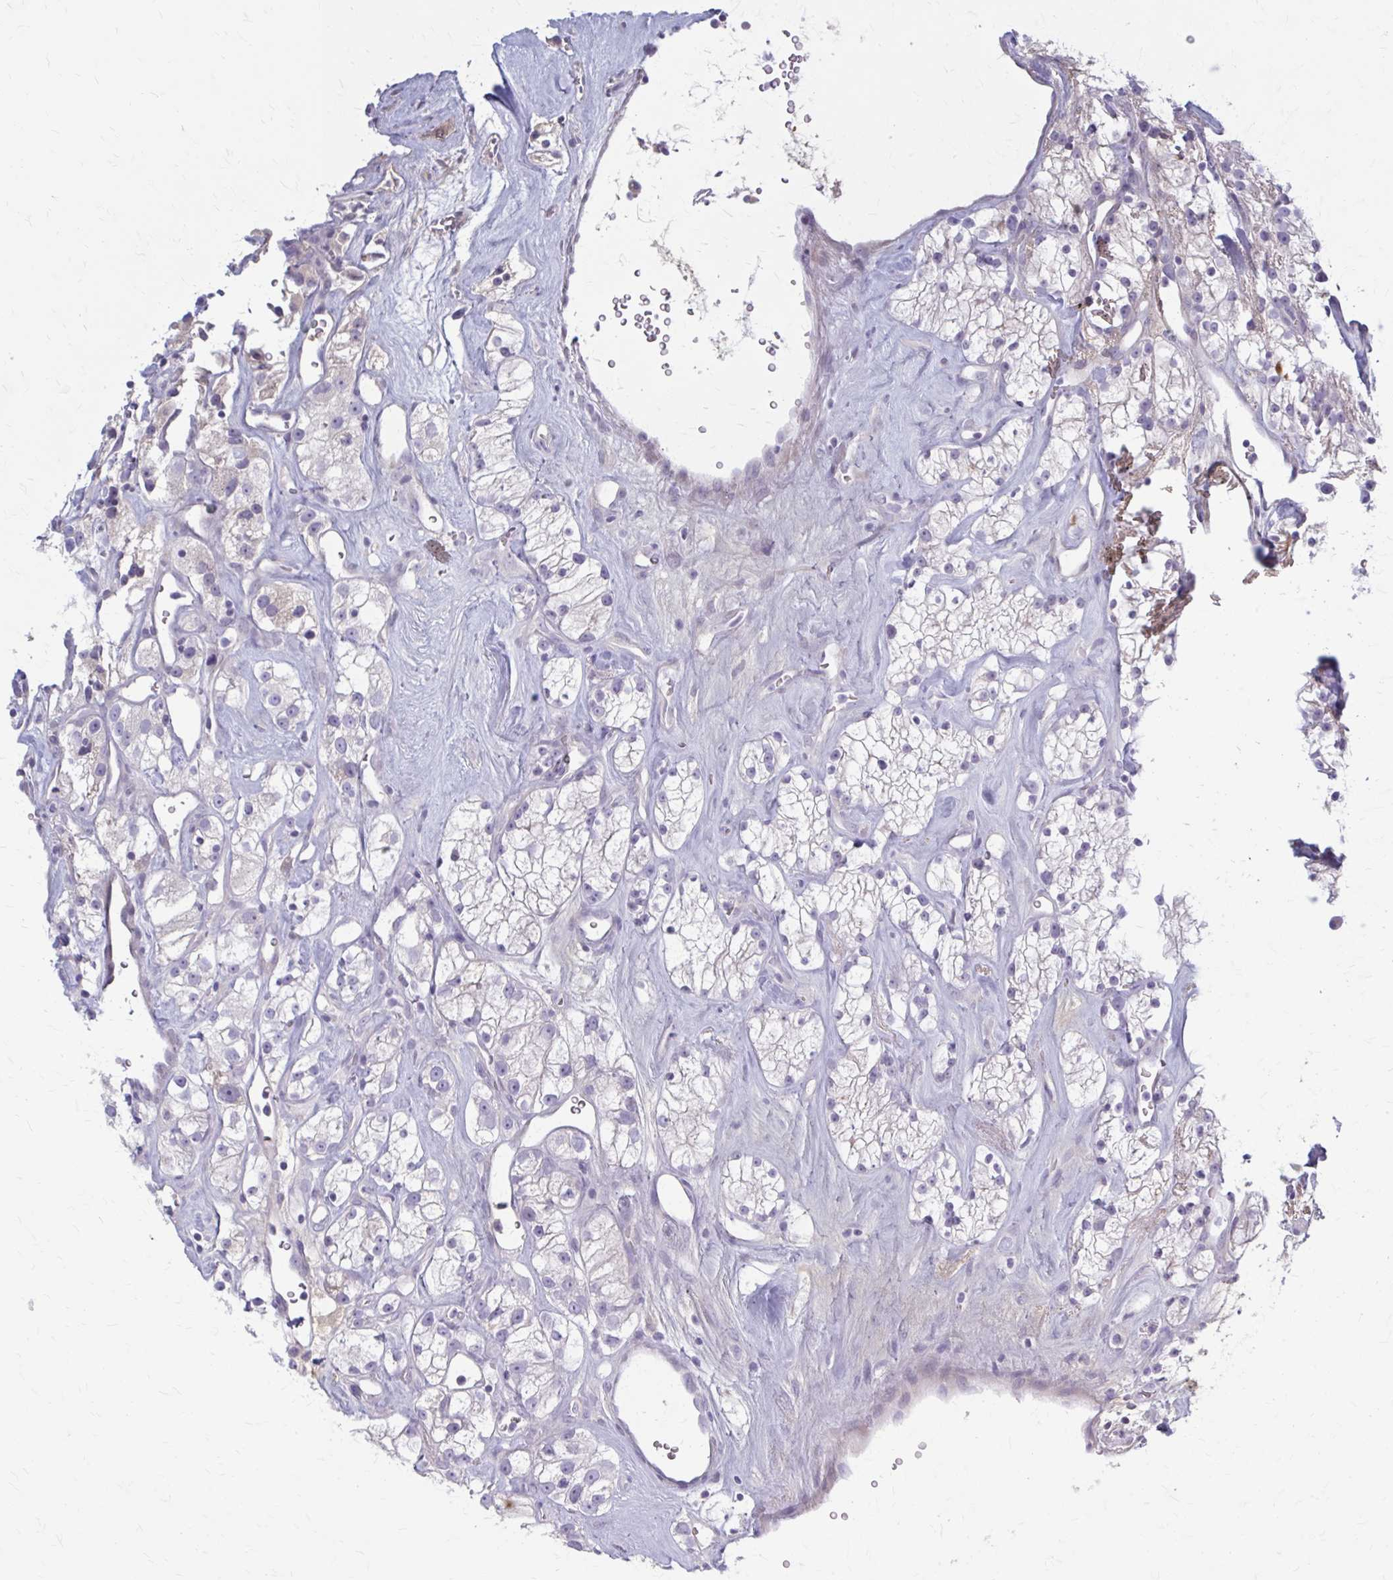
{"staining": {"intensity": "negative", "quantity": "none", "location": "none"}, "tissue": "renal cancer", "cell_type": "Tumor cells", "image_type": "cancer", "snomed": [{"axis": "morphology", "description": "Adenocarcinoma, NOS"}, {"axis": "topography", "description": "Kidney"}], "caption": "Immunohistochemistry (IHC) micrograph of renal cancer stained for a protein (brown), which shows no staining in tumor cells.", "gene": "SERPIND1", "patient": {"sex": "male", "age": 77}}